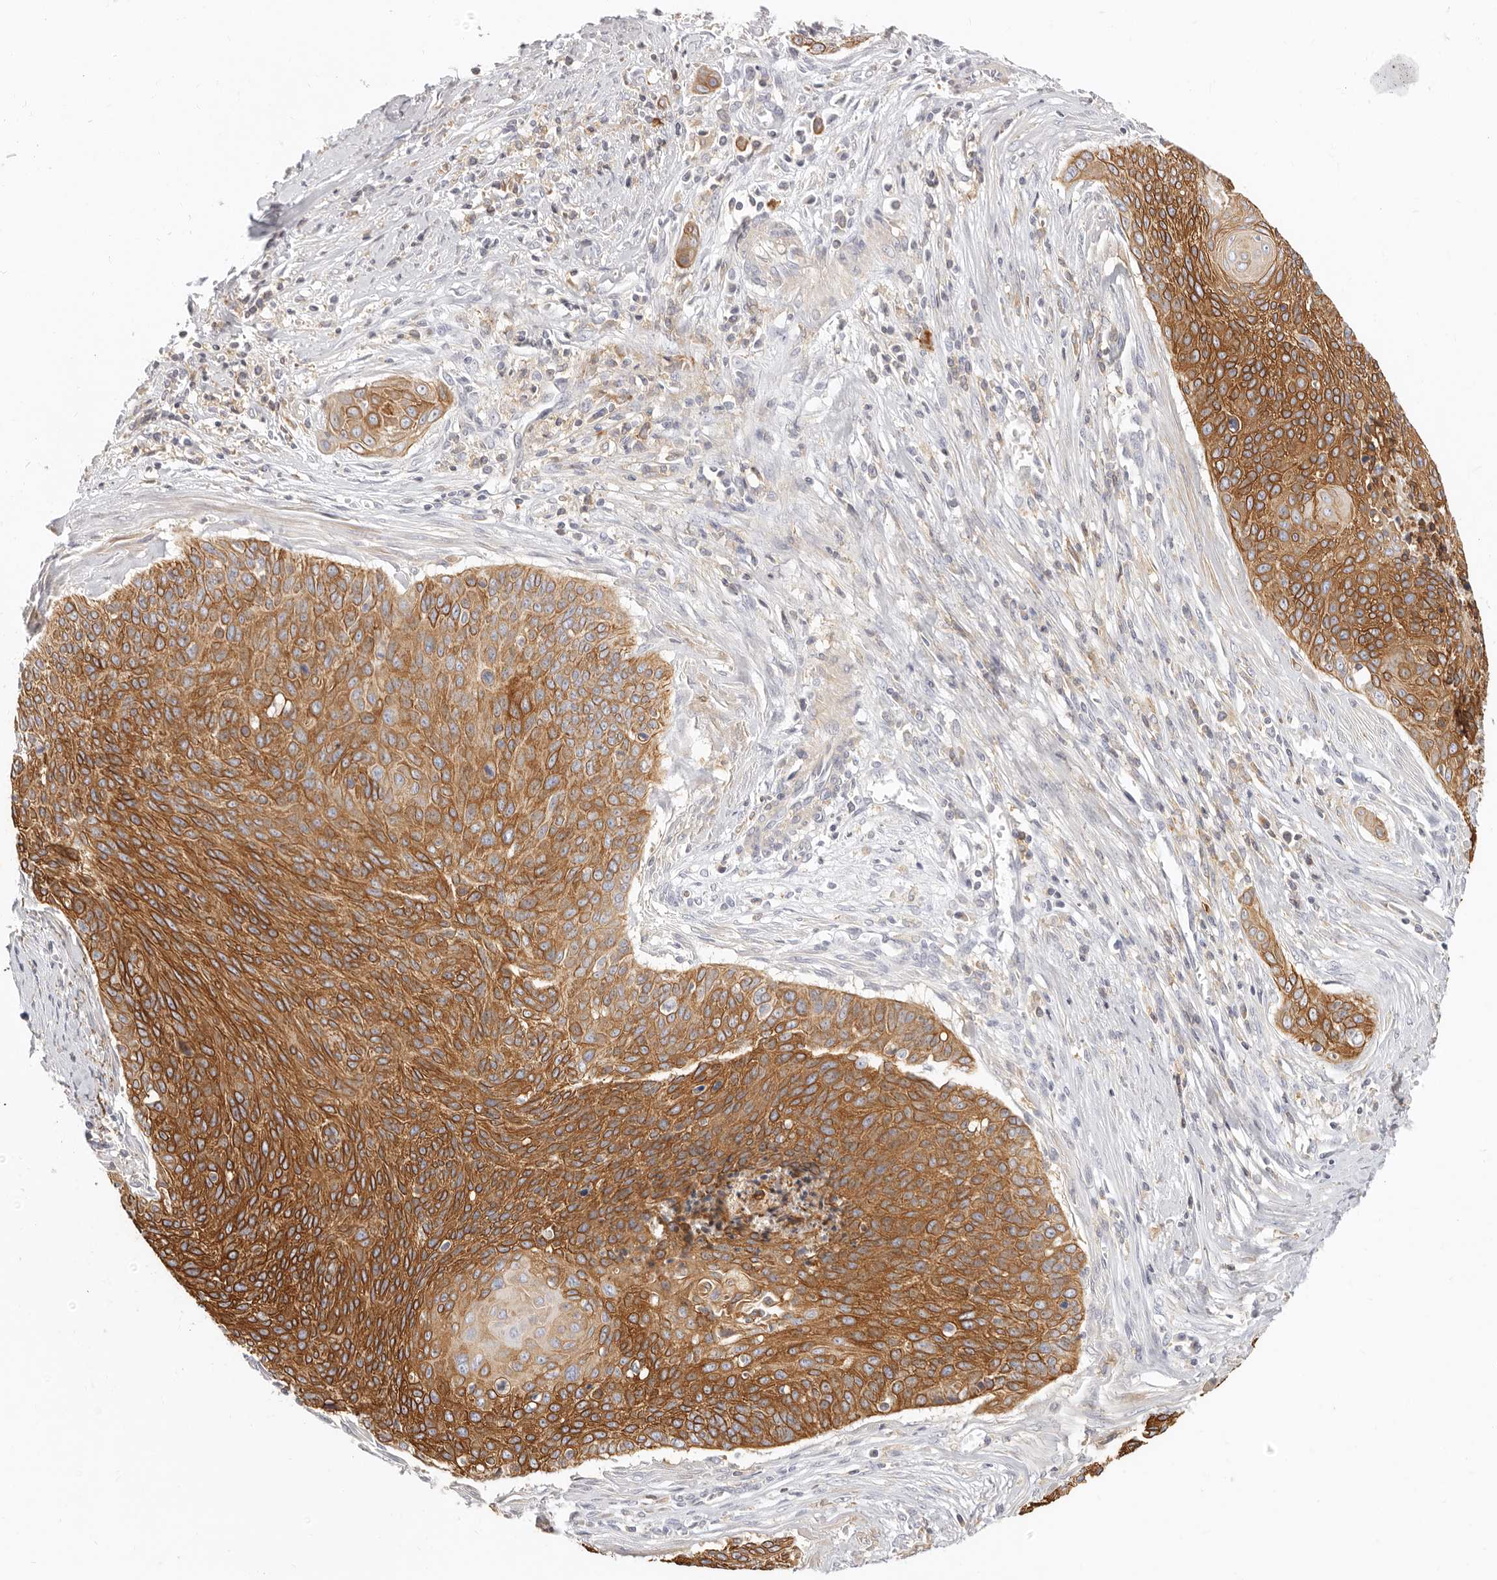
{"staining": {"intensity": "moderate", "quantity": ">75%", "location": "cytoplasmic/membranous"}, "tissue": "cervical cancer", "cell_type": "Tumor cells", "image_type": "cancer", "snomed": [{"axis": "morphology", "description": "Squamous cell carcinoma, NOS"}, {"axis": "topography", "description": "Cervix"}], "caption": "Squamous cell carcinoma (cervical) stained for a protein shows moderate cytoplasmic/membranous positivity in tumor cells.", "gene": "NIBAN1", "patient": {"sex": "female", "age": 55}}